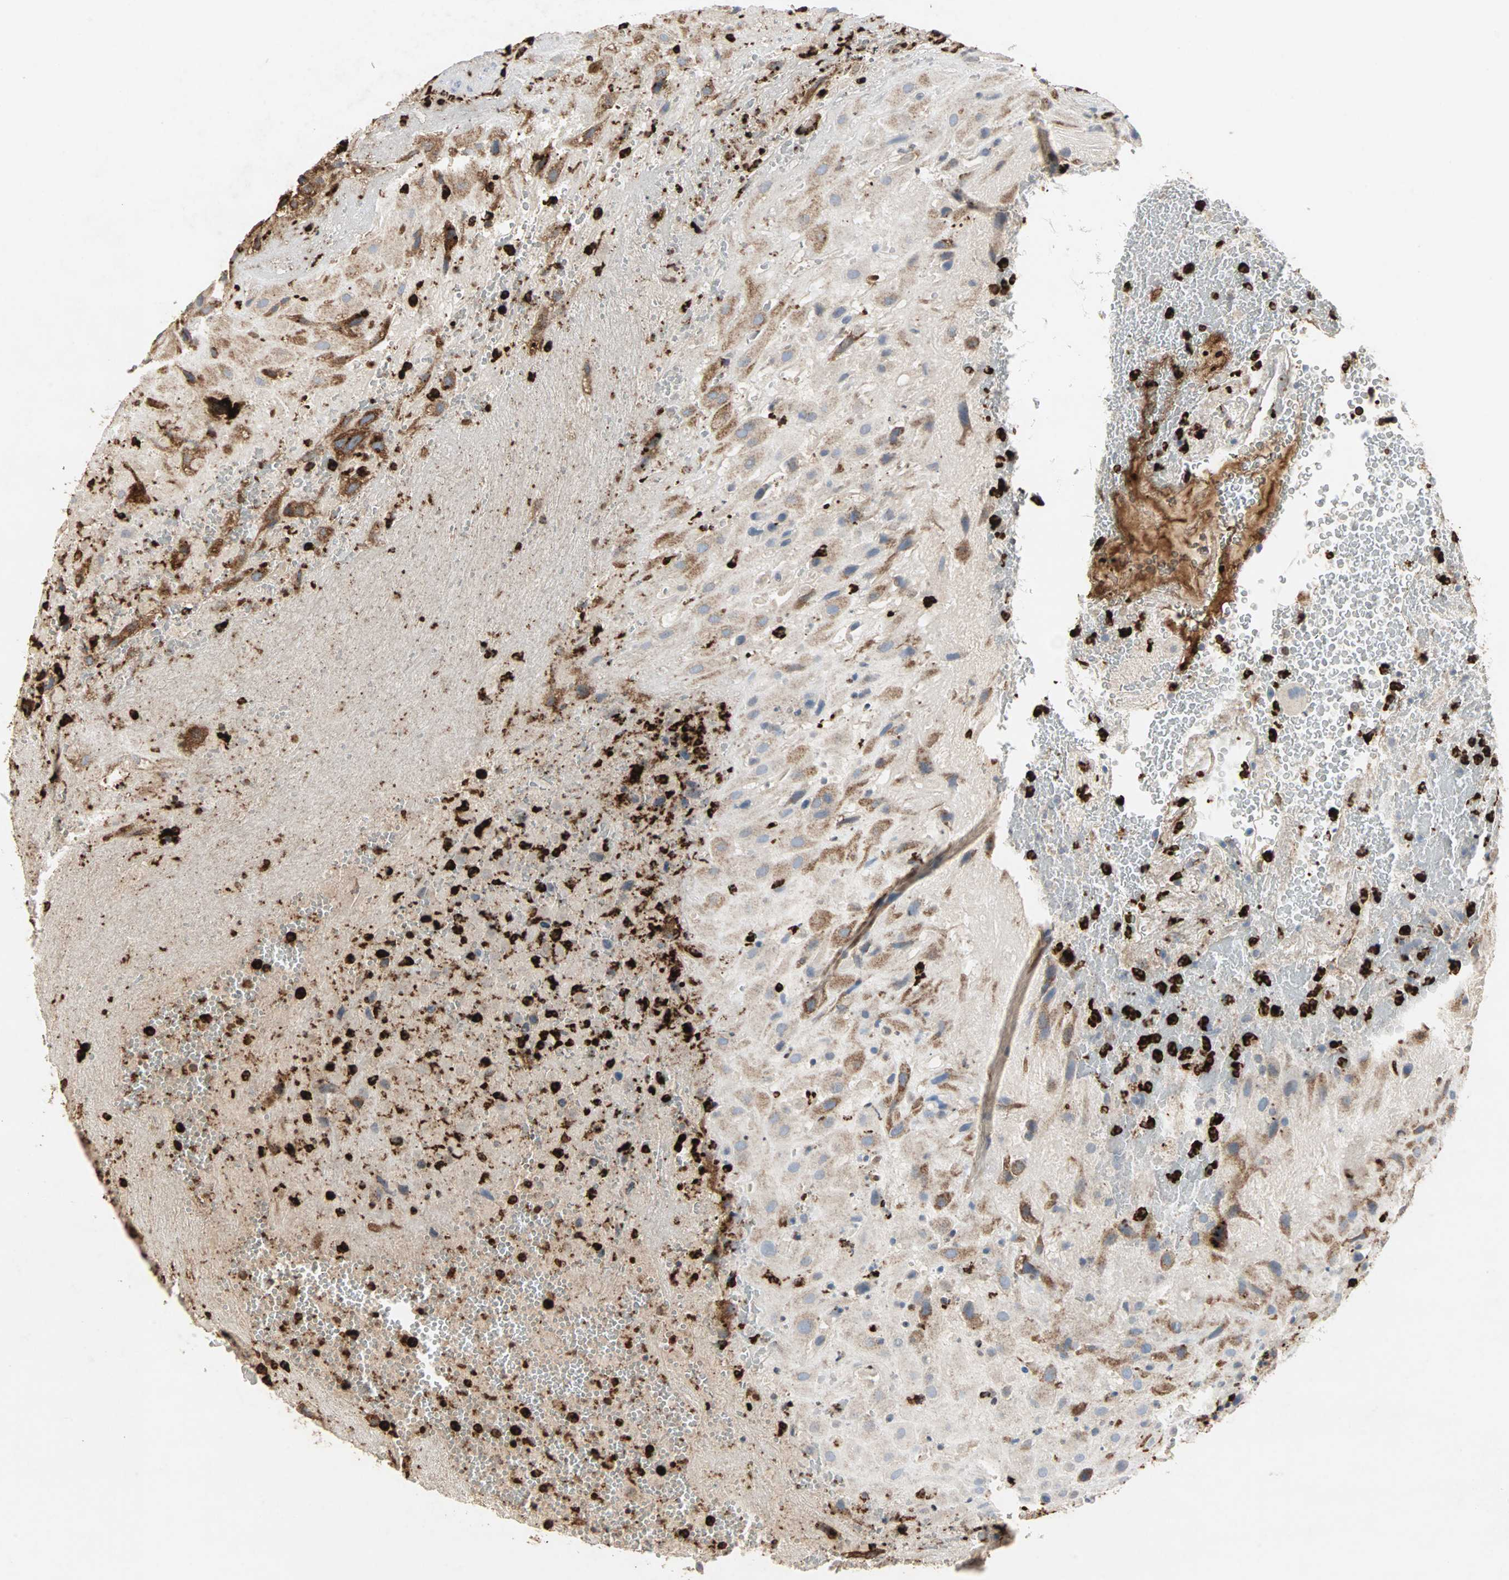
{"staining": {"intensity": "moderate", "quantity": ">75%", "location": "cytoplasmic/membranous"}, "tissue": "placenta", "cell_type": "Decidual cells", "image_type": "normal", "snomed": [{"axis": "morphology", "description": "Normal tissue, NOS"}, {"axis": "topography", "description": "Placenta"}], "caption": "Unremarkable placenta was stained to show a protein in brown. There is medium levels of moderate cytoplasmic/membranous positivity in approximately >75% of decidual cells.", "gene": "CEACAM6", "patient": {"sex": "female", "age": 19}}